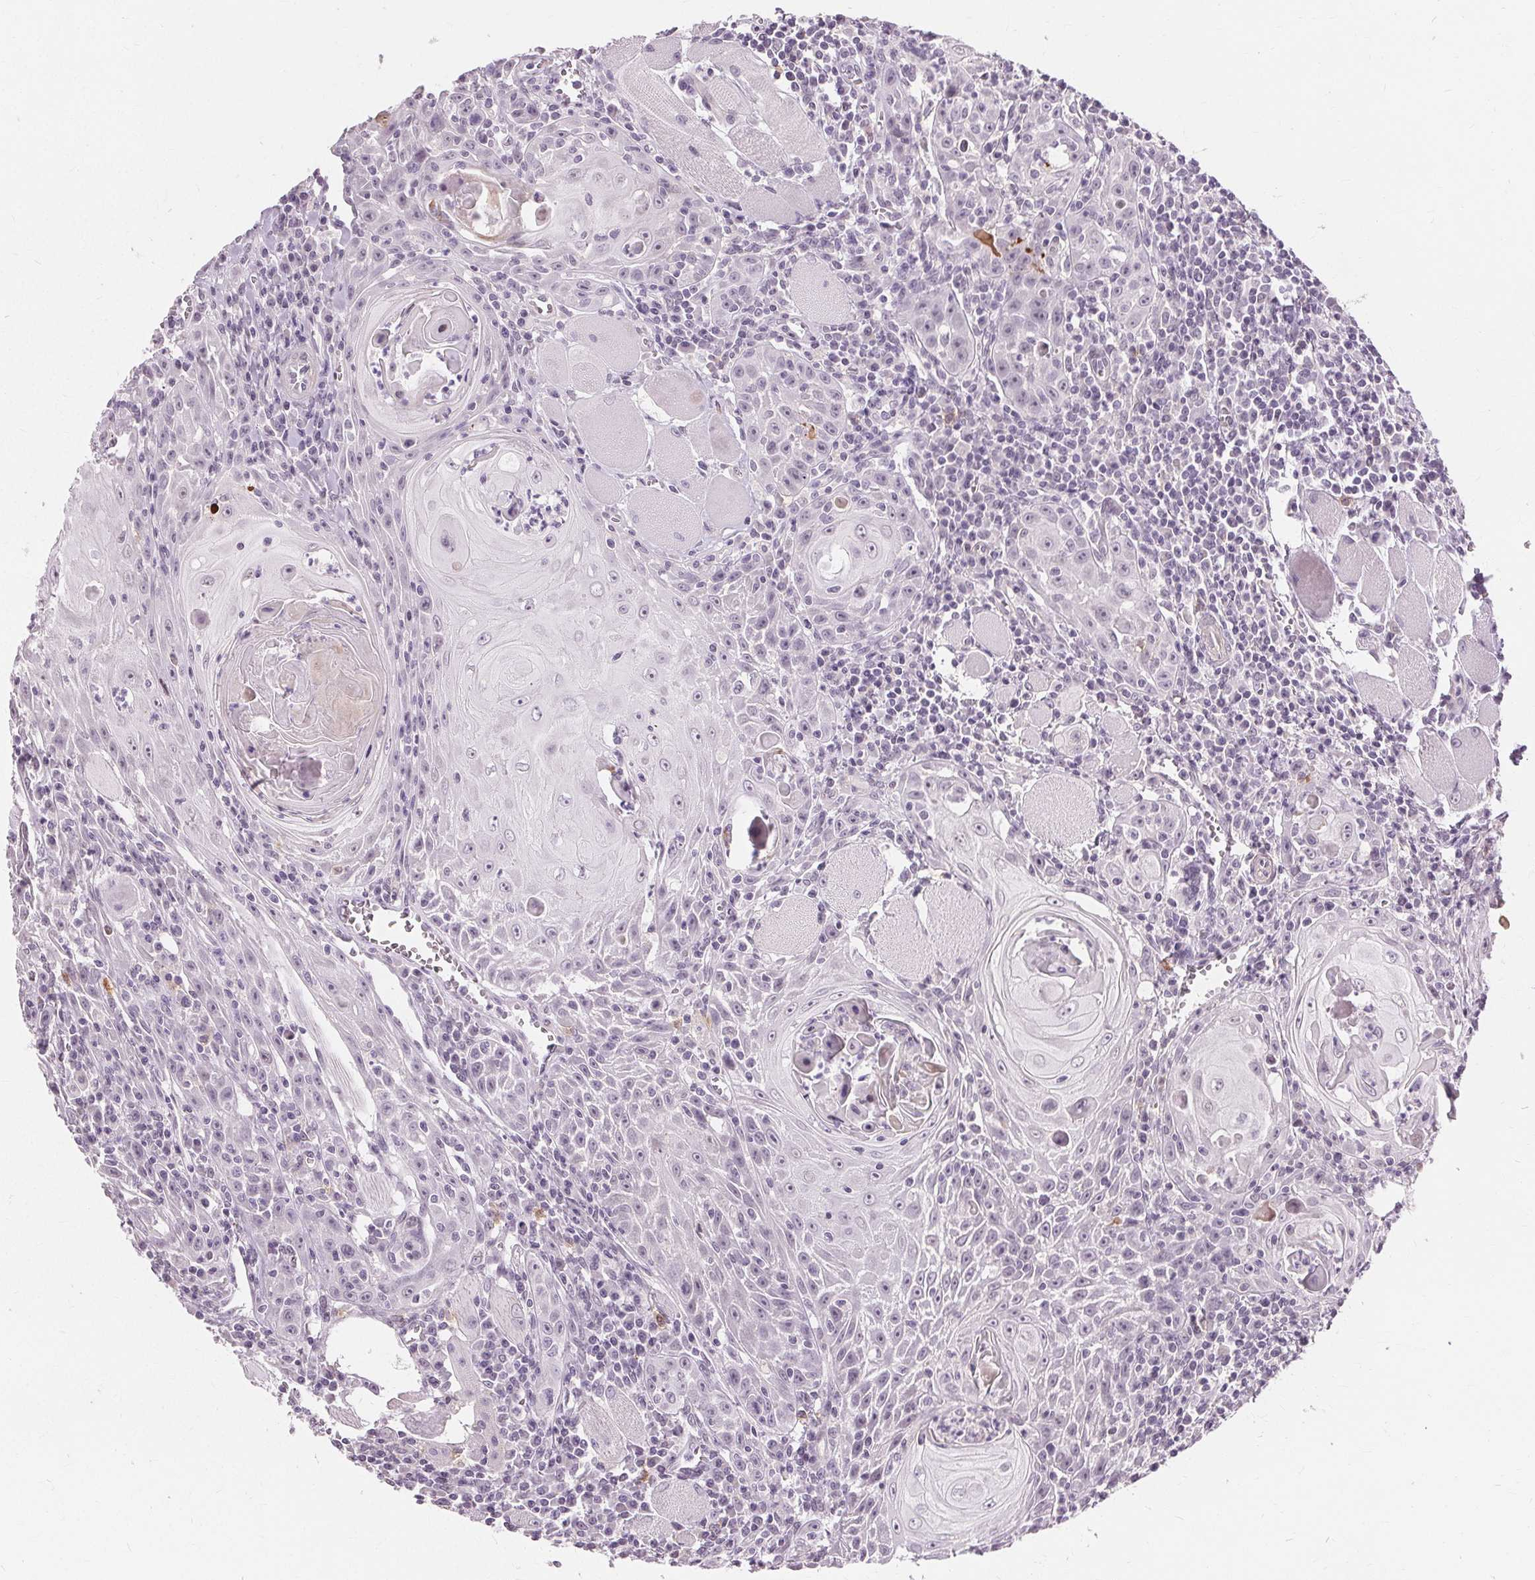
{"staining": {"intensity": "negative", "quantity": "none", "location": "none"}, "tissue": "head and neck cancer", "cell_type": "Tumor cells", "image_type": "cancer", "snomed": [{"axis": "morphology", "description": "Squamous cell carcinoma, NOS"}, {"axis": "topography", "description": "Head-Neck"}], "caption": "This is an immunohistochemistry photomicrograph of human head and neck squamous cell carcinoma. There is no positivity in tumor cells.", "gene": "SIGLEC6", "patient": {"sex": "male", "age": 52}}